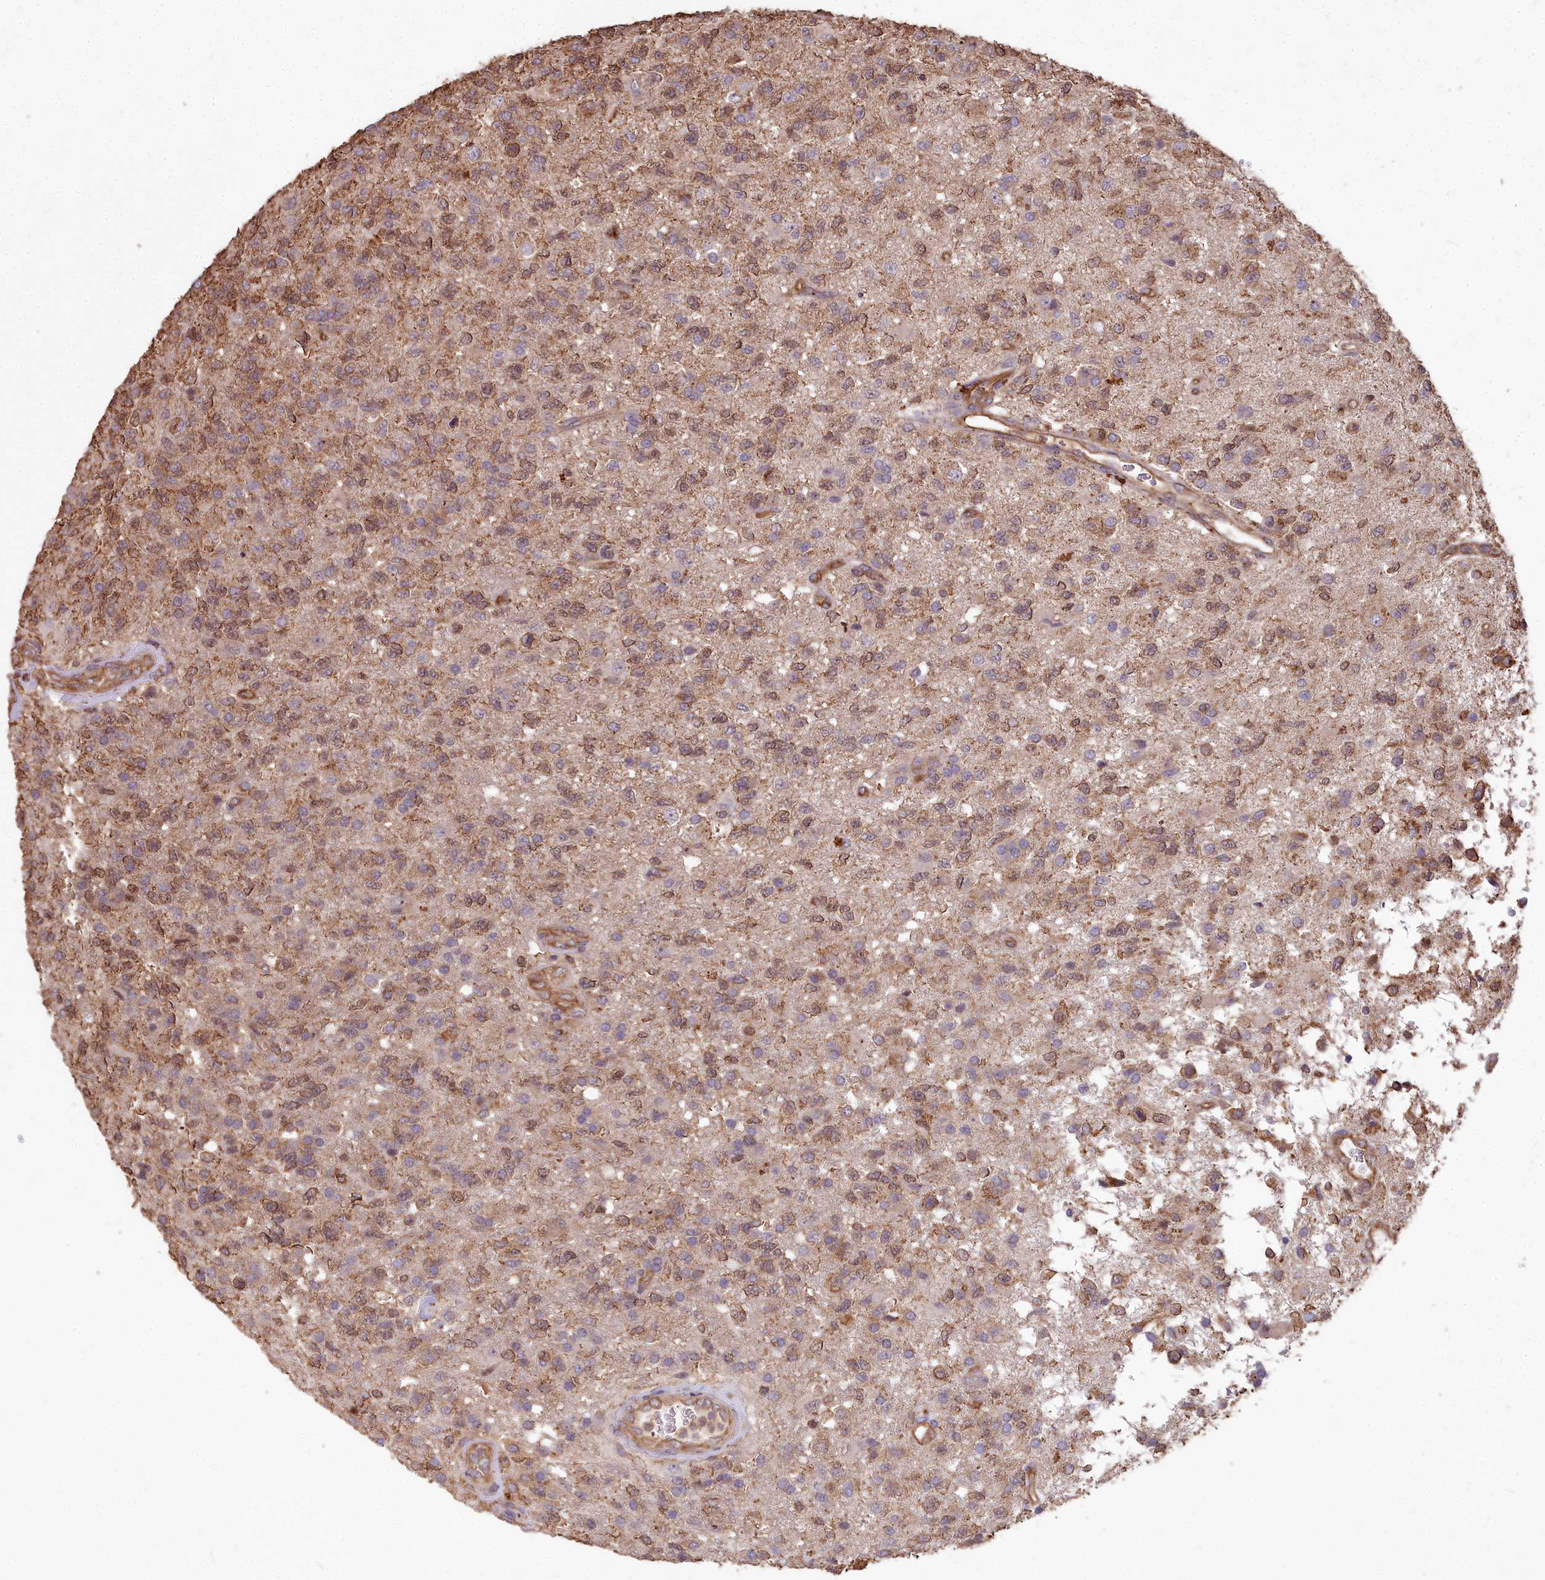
{"staining": {"intensity": "moderate", "quantity": "25%-75%", "location": "nuclear"}, "tissue": "glioma", "cell_type": "Tumor cells", "image_type": "cancer", "snomed": [{"axis": "morphology", "description": "Glioma, malignant, High grade"}, {"axis": "topography", "description": "Brain"}], "caption": "This micrograph shows immunohistochemistry staining of malignant glioma (high-grade), with medium moderate nuclear staining in about 25%-75% of tumor cells.", "gene": "CEMIP2", "patient": {"sex": "male", "age": 56}}